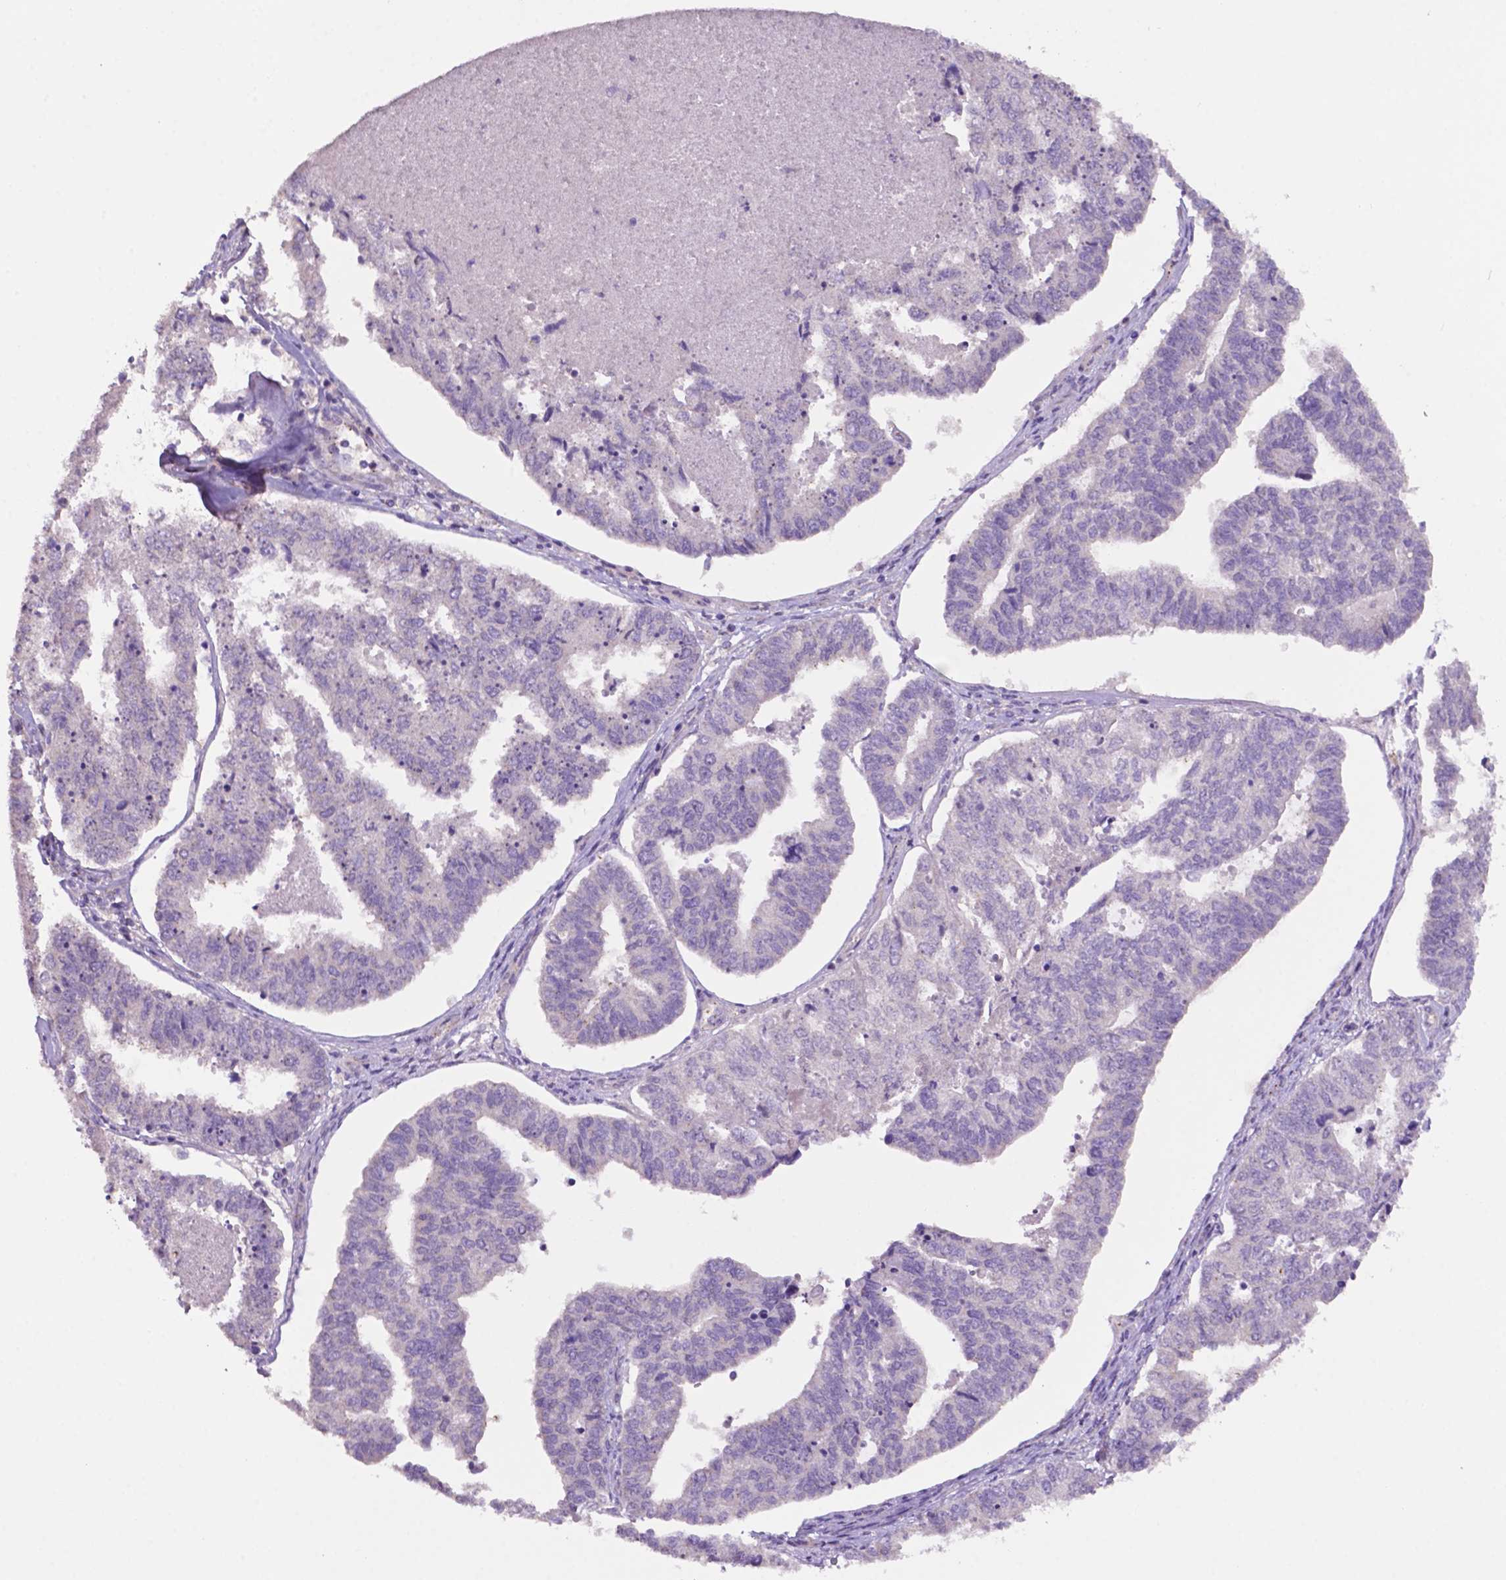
{"staining": {"intensity": "negative", "quantity": "none", "location": "none"}, "tissue": "endometrial cancer", "cell_type": "Tumor cells", "image_type": "cancer", "snomed": [{"axis": "morphology", "description": "Adenocarcinoma, NOS"}, {"axis": "topography", "description": "Endometrium"}], "caption": "Immunohistochemistry photomicrograph of neoplastic tissue: endometrial adenocarcinoma stained with DAB demonstrates no significant protein expression in tumor cells.", "gene": "PRPS2", "patient": {"sex": "female", "age": 73}}